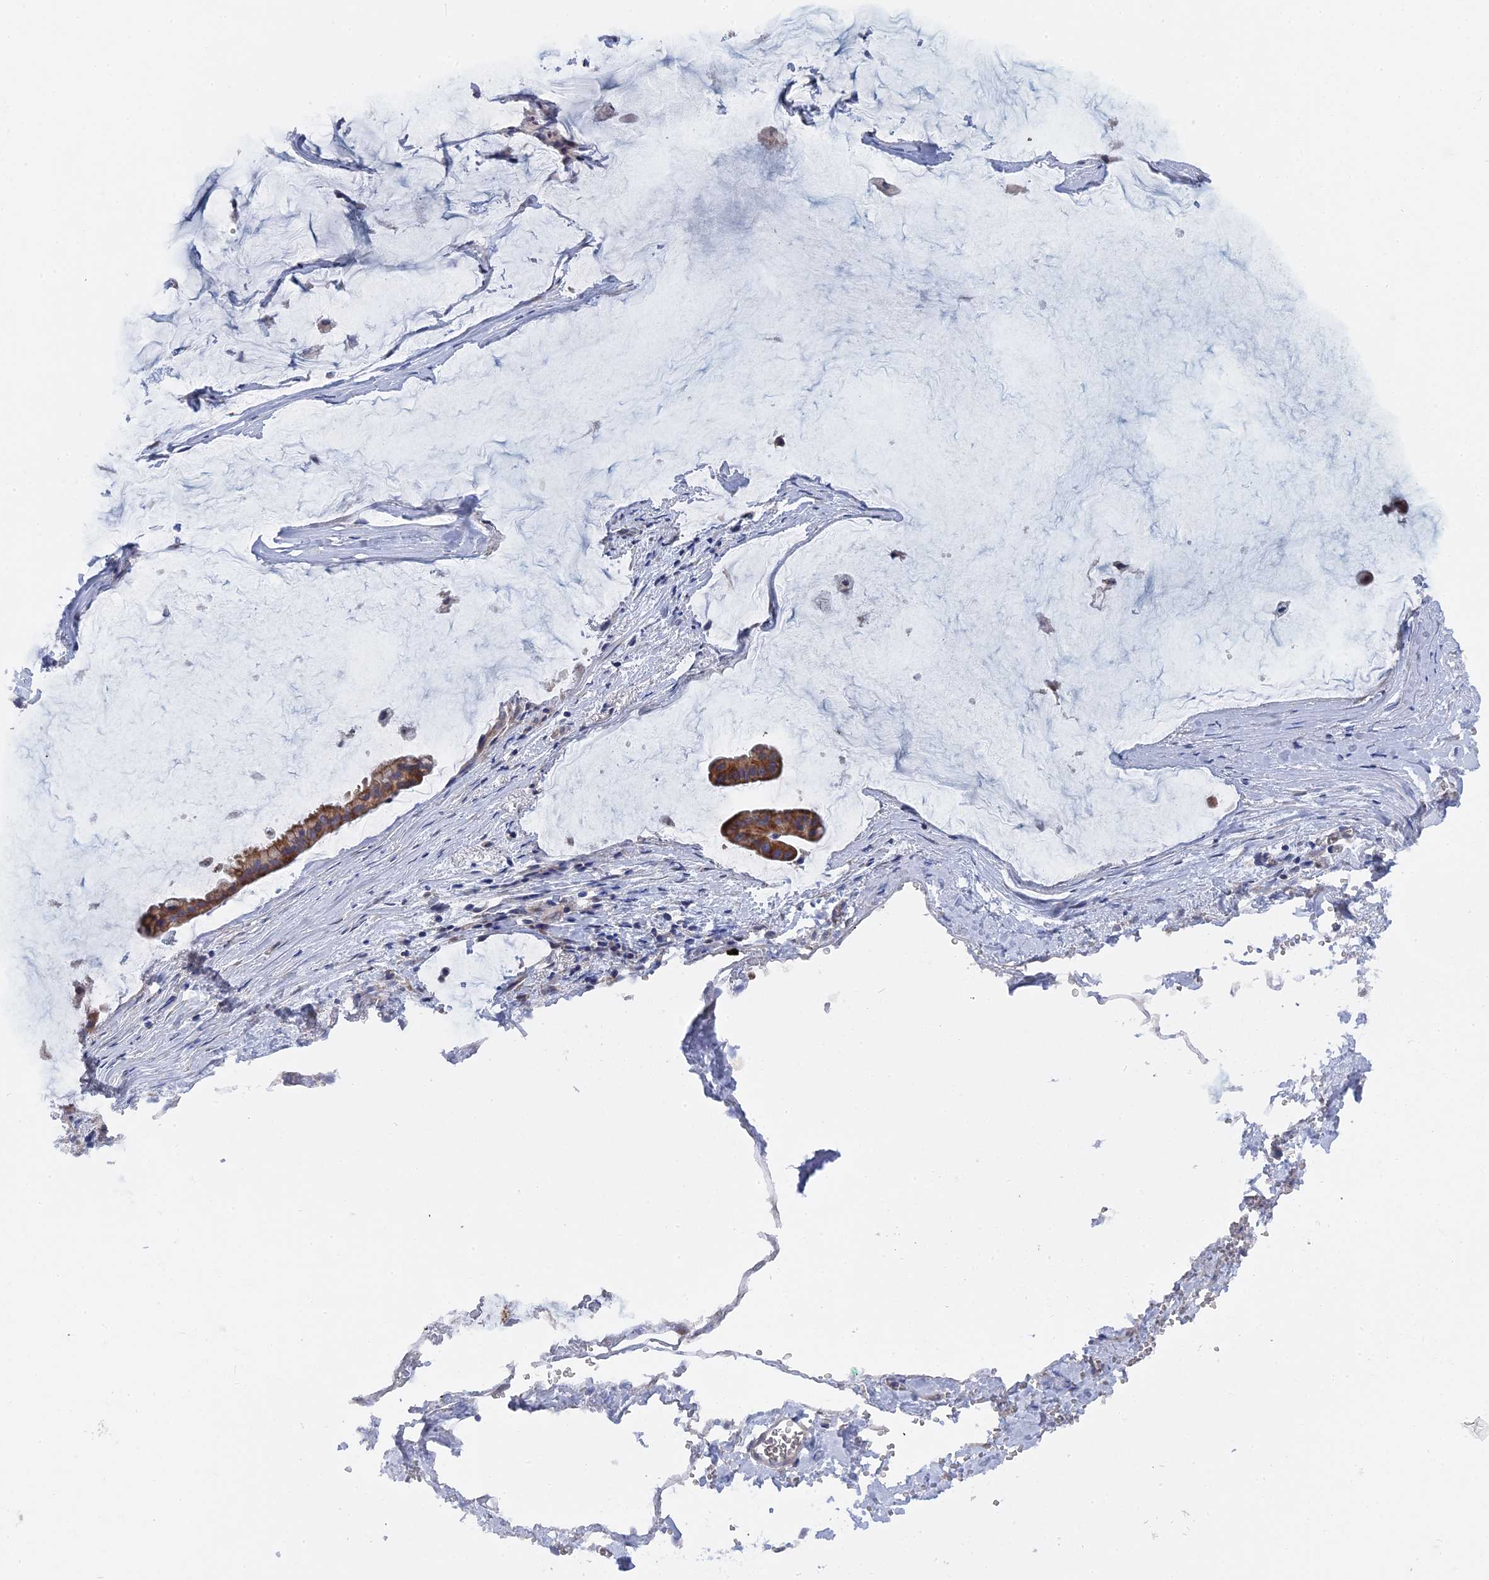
{"staining": {"intensity": "moderate", "quantity": ">75%", "location": "cytoplasmic/membranous"}, "tissue": "ovarian cancer", "cell_type": "Tumor cells", "image_type": "cancer", "snomed": [{"axis": "morphology", "description": "Cystadenocarcinoma, mucinous, NOS"}, {"axis": "topography", "description": "Ovary"}], "caption": "IHC (DAB) staining of human mucinous cystadenocarcinoma (ovarian) reveals moderate cytoplasmic/membranous protein positivity in approximately >75% of tumor cells. The staining was performed using DAB to visualize the protein expression in brown, while the nuclei were stained in blue with hematoxylin (Magnification: 20x).", "gene": "TMEM161A", "patient": {"sex": "female", "age": 73}}